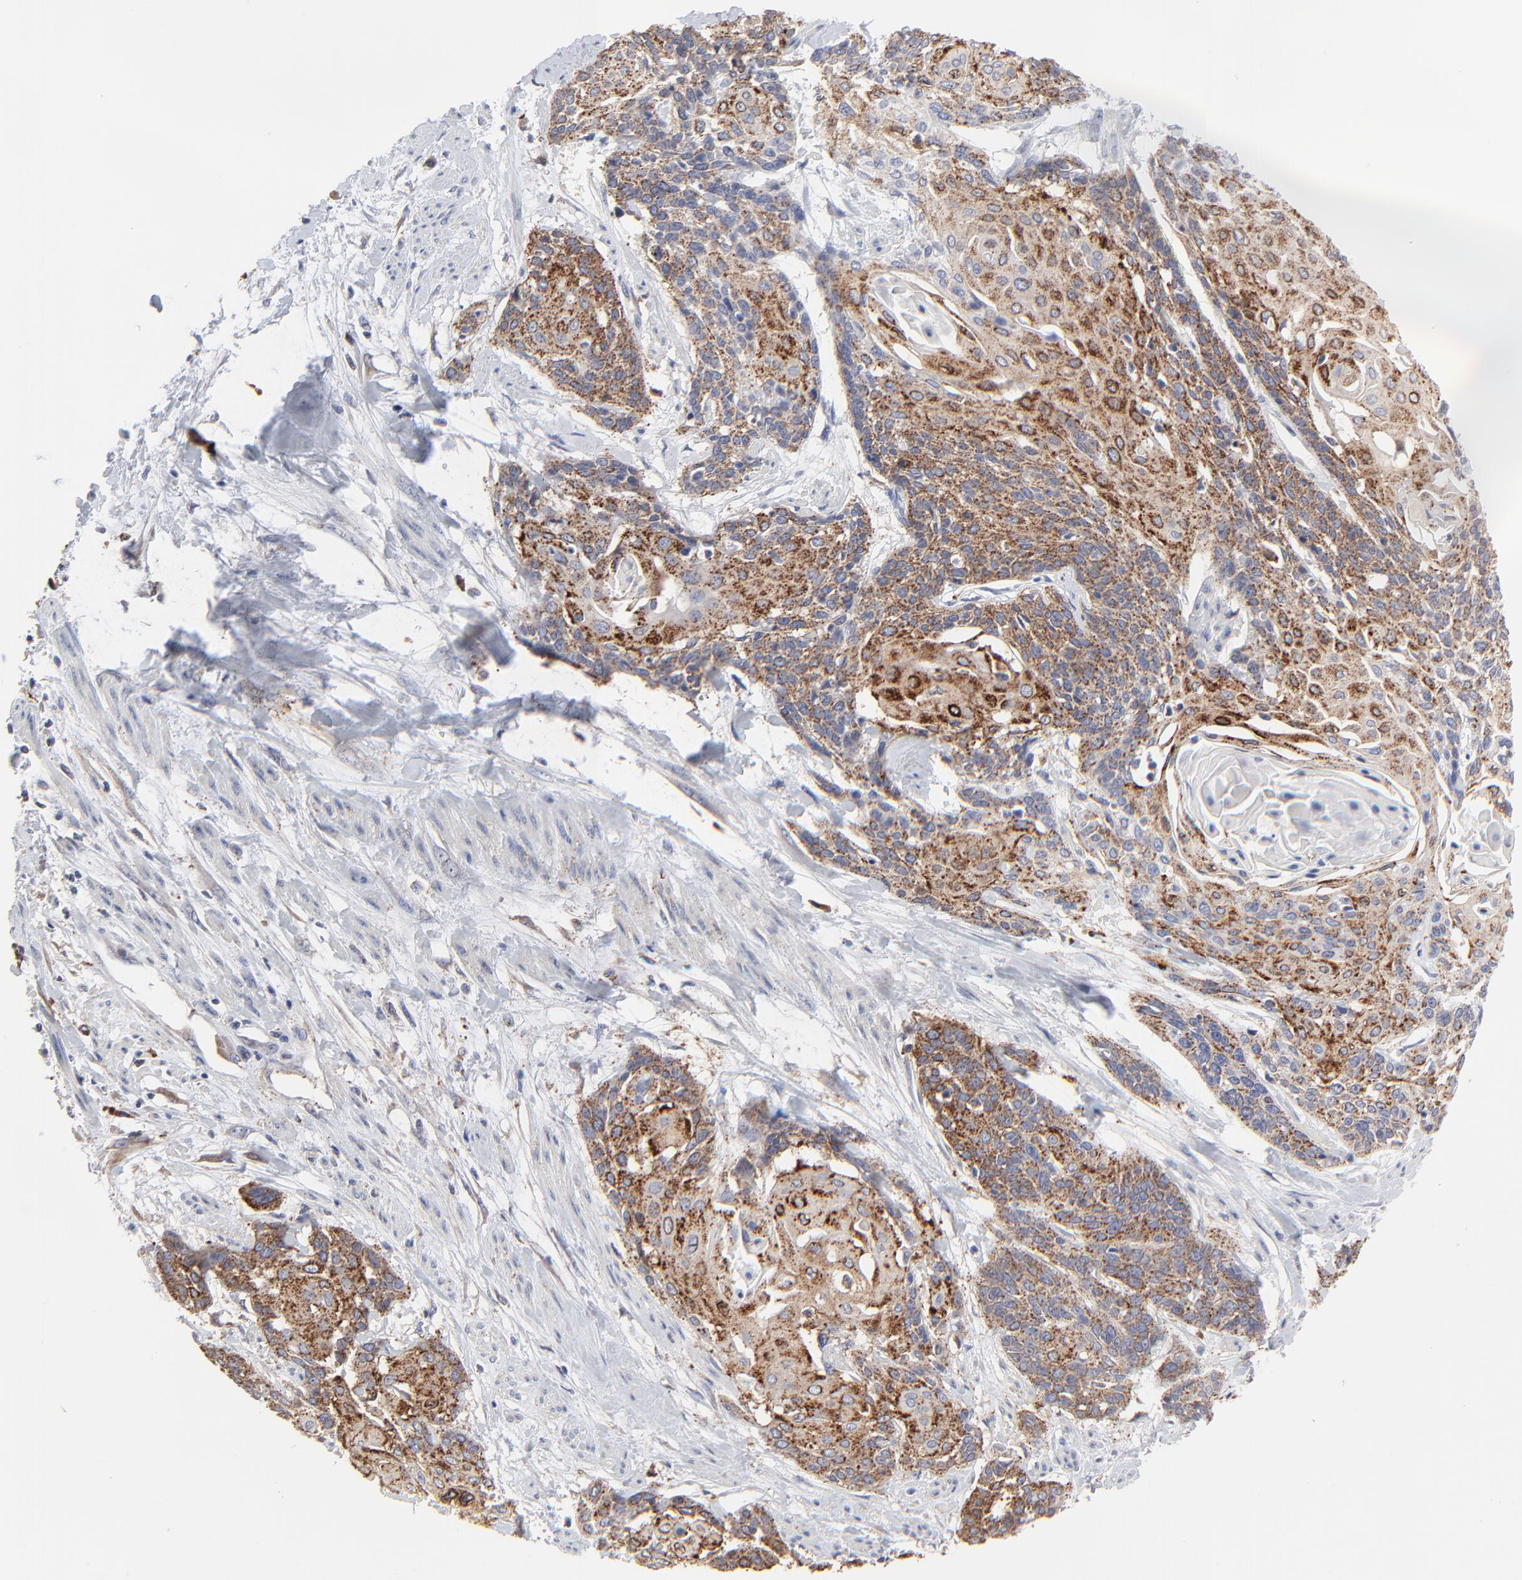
{"staining": {"intensity": "strong", "quantity": ">75%", "location": "cytoplasmic/membranous"}, "tissue": "cervical cancer", "cell_type": "Tumor cells", "image_type": "cancer", "snomed": [{"axis": "morphology", "description": "Squamous cell carcinoma, NOS"}, {"axis": "topography", "description": "Cervix"}], "caption": "An image of cervical cancer stained for a protein shows strong cytoplasmic/membranous brown staining in tumor cells. (IHC, brightfield microscopy, high magnification).", "gene": "TRIM22", "patient": {"sex": "female", "age": 57}}